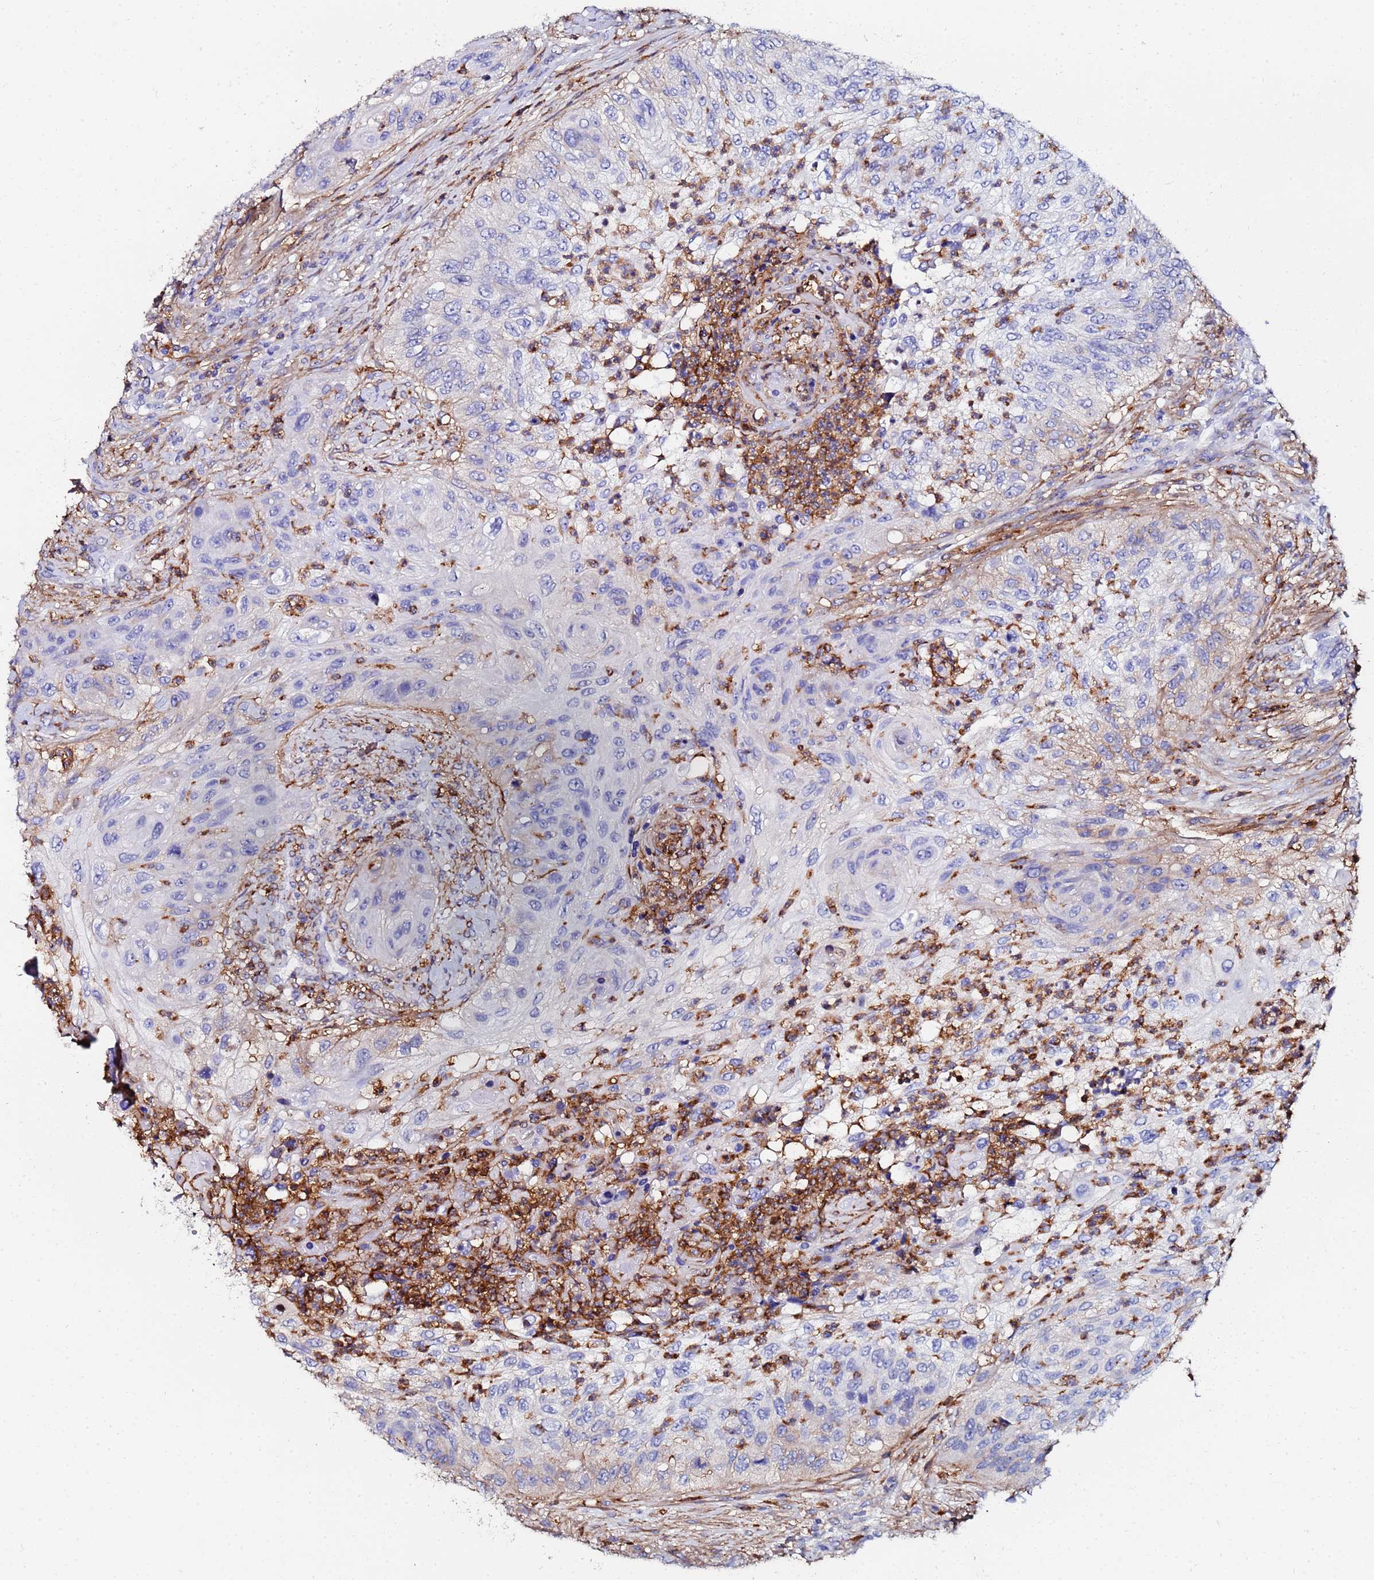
{"staining": {"intensity": "negative", "quantity": "none", "location": "none"}, "tissue": "urothelial cancer", "cell_type": "Tumor cells", "image_type": "cancer", "snomed": [{"axis": "morphology", "description": "Urothelial carcinoma, High grade"}, {"axis": "topography", "description": "Urinary bladder"}], "caption": "A micrograph of human urothelial cancer is negative for staining in tumor cells. Brightfield microscopy of immunohistochemistry (IHC) stained with DAB (brown) and hematoxylin (blue), captured at high magnification.", "gene": "BASP1", "patient": {"sex": "female", "age": 60}}